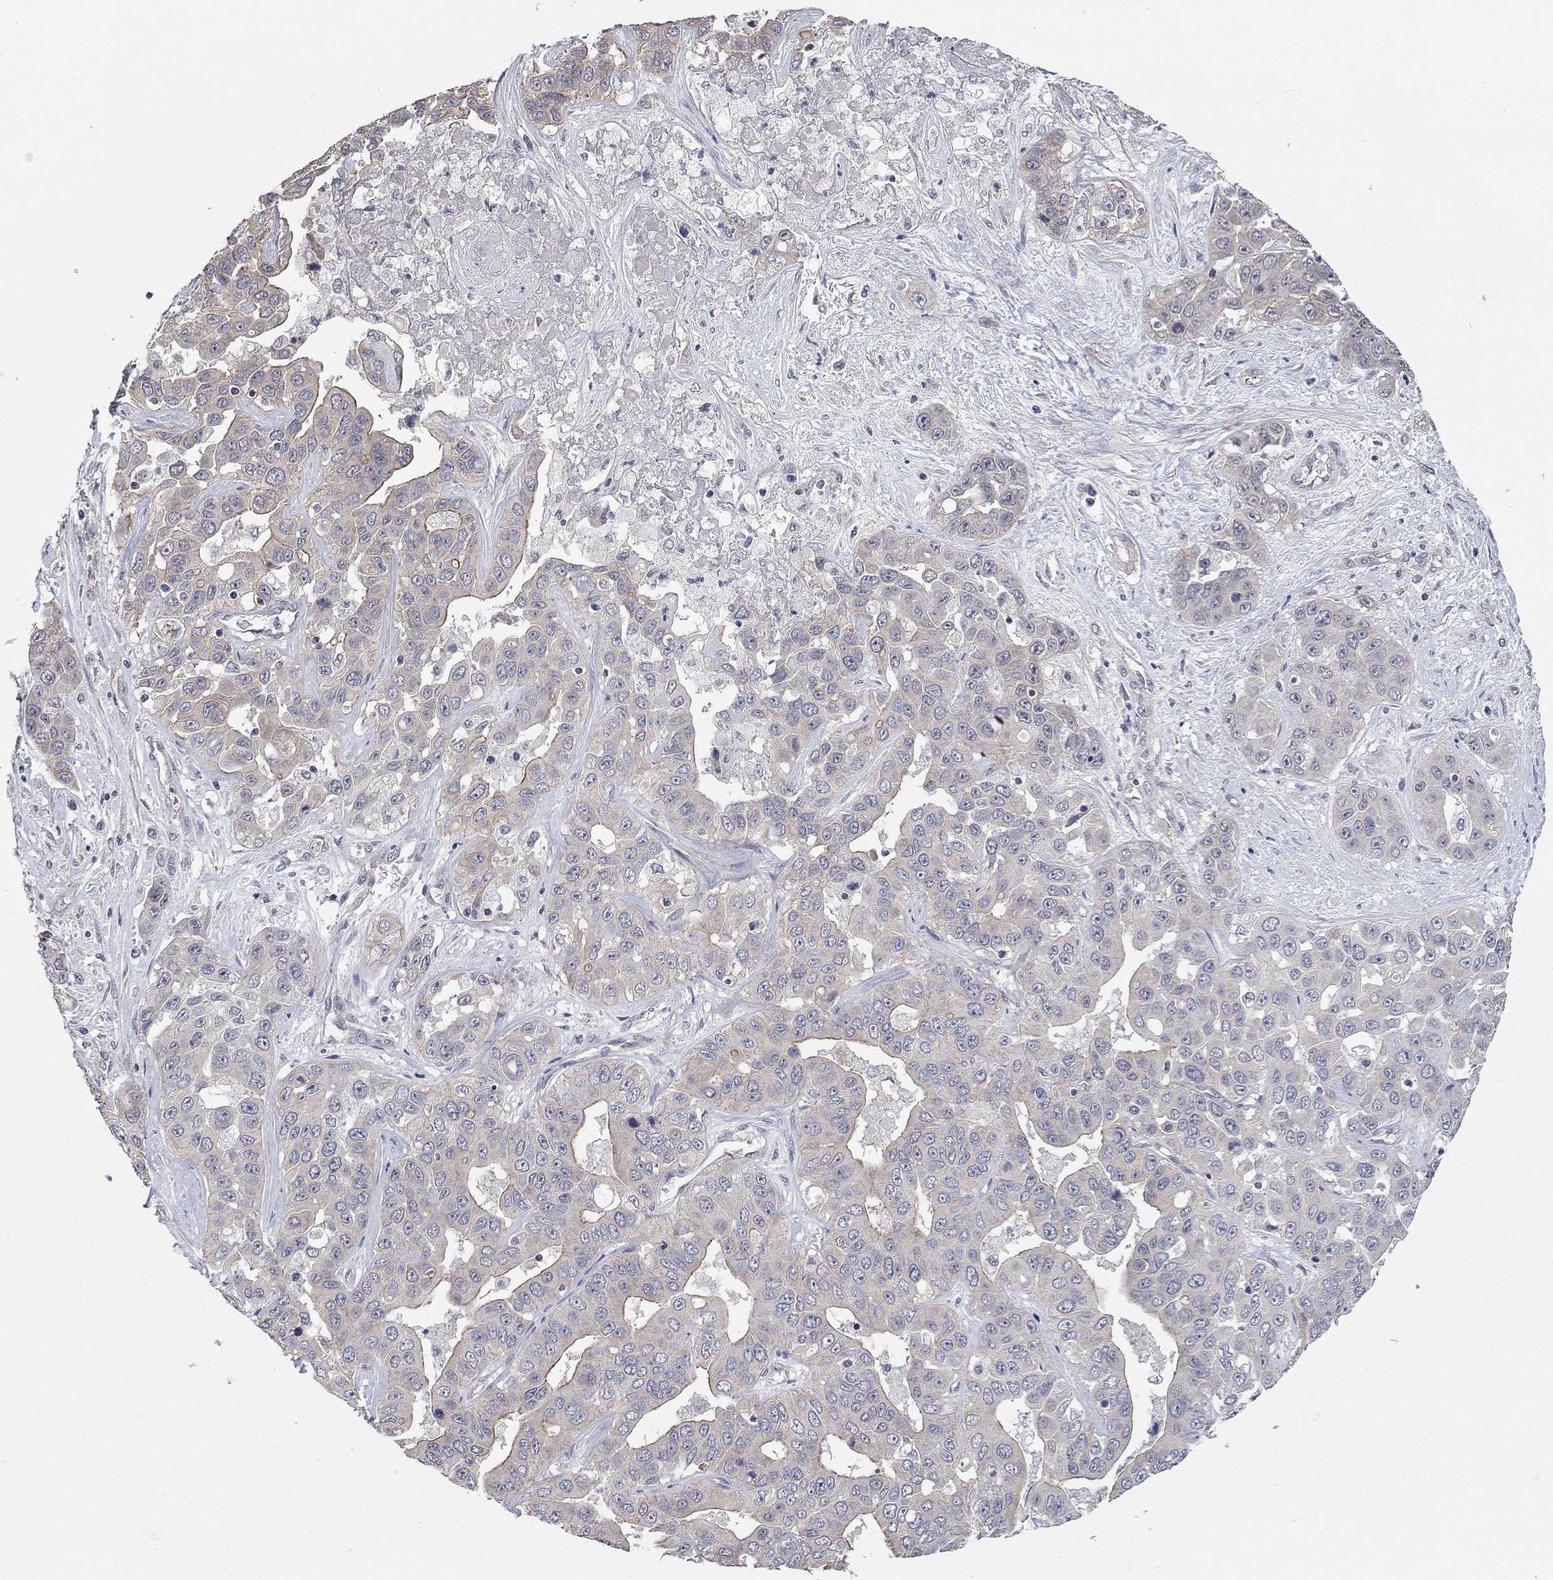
{"staining": {"intensity": "moderate", "quantity": "25%-75%", "location": "cytoplasmic/membranous"}, "tissue": "liver cancer", "cell_type": "Tumor cells", "image_type": "cancer", "snomed": [{"axis": "morphology", "description": "Cholangiocarcinoma"}, {"axis": "topography", "description": "Liver"}], "caption": "This photomicrograph shows liver cancer stained with IHC to label a protein in brown. The cytoplasmic/membranous of tumor cells show moderate positivity for the protein. Nuclei are counter-stained blue.", "gene": "WASF3", "patient": {"sex": "female", "age": 52}}